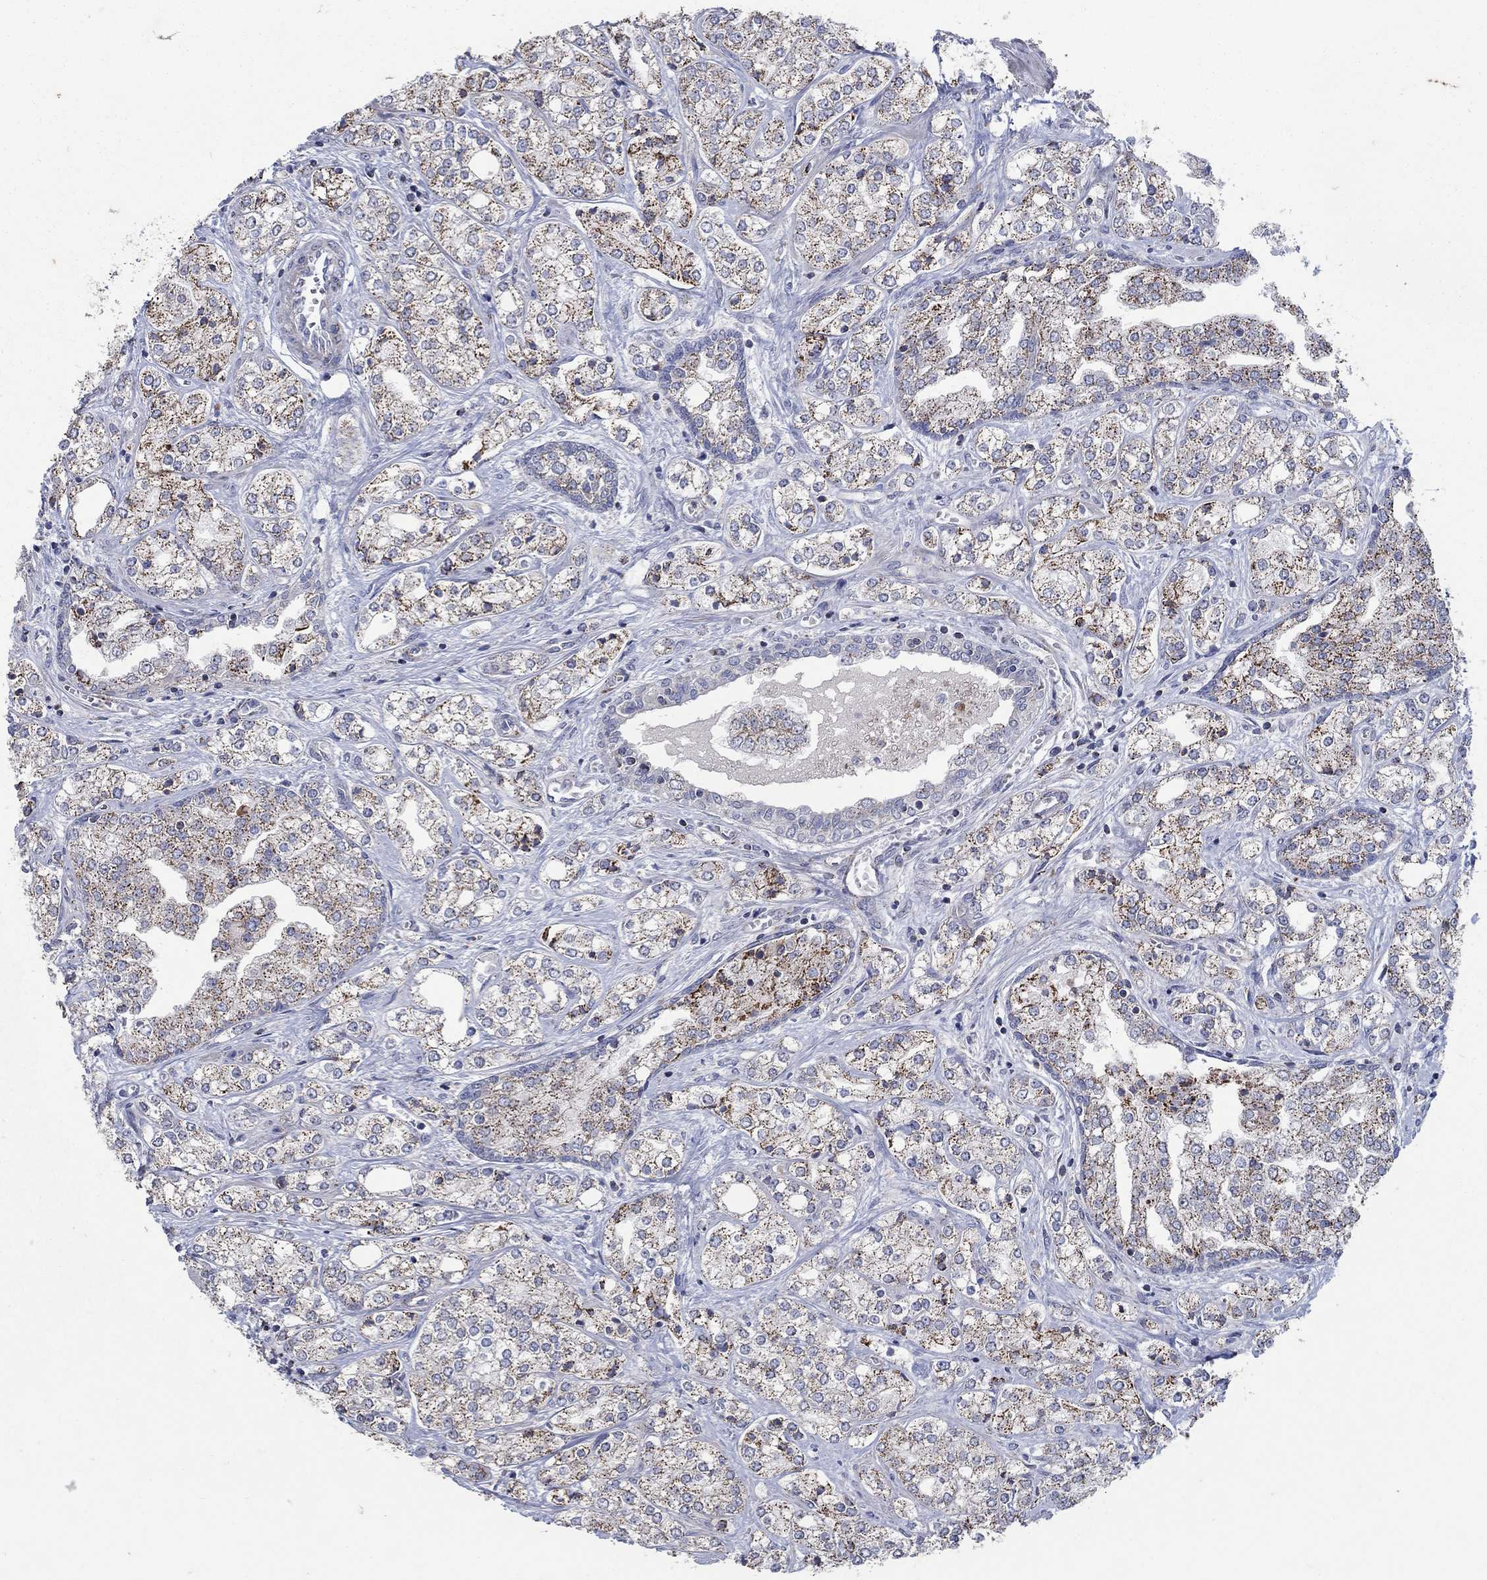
{"staining": {"intensity": "strong", "quantity": "25%-75%", "location": "cytoplasmic/membranous"}, "tissue": "prostate cancer", "cell_type": "Tumor cells", "image_type": "cancer", "snomed": [{"axis": "morphology", "description": "Adenocarcinoma, NOS"}, {"axis": "topography", "description": "Prostate and seminal vesicle, NOS"}, {"axis": "topography", "description": "Prostate"}], "caption": "IHC micrograph of prostate cancer (adenocarcinoma) stained for a protein (brown), which exhibits high levels of strong cytoplasmic/membranous expression in approximately 25%-75% of tumor cells.", "gene": "HMX2", "patient": {"sex": "male", "age": 62}}